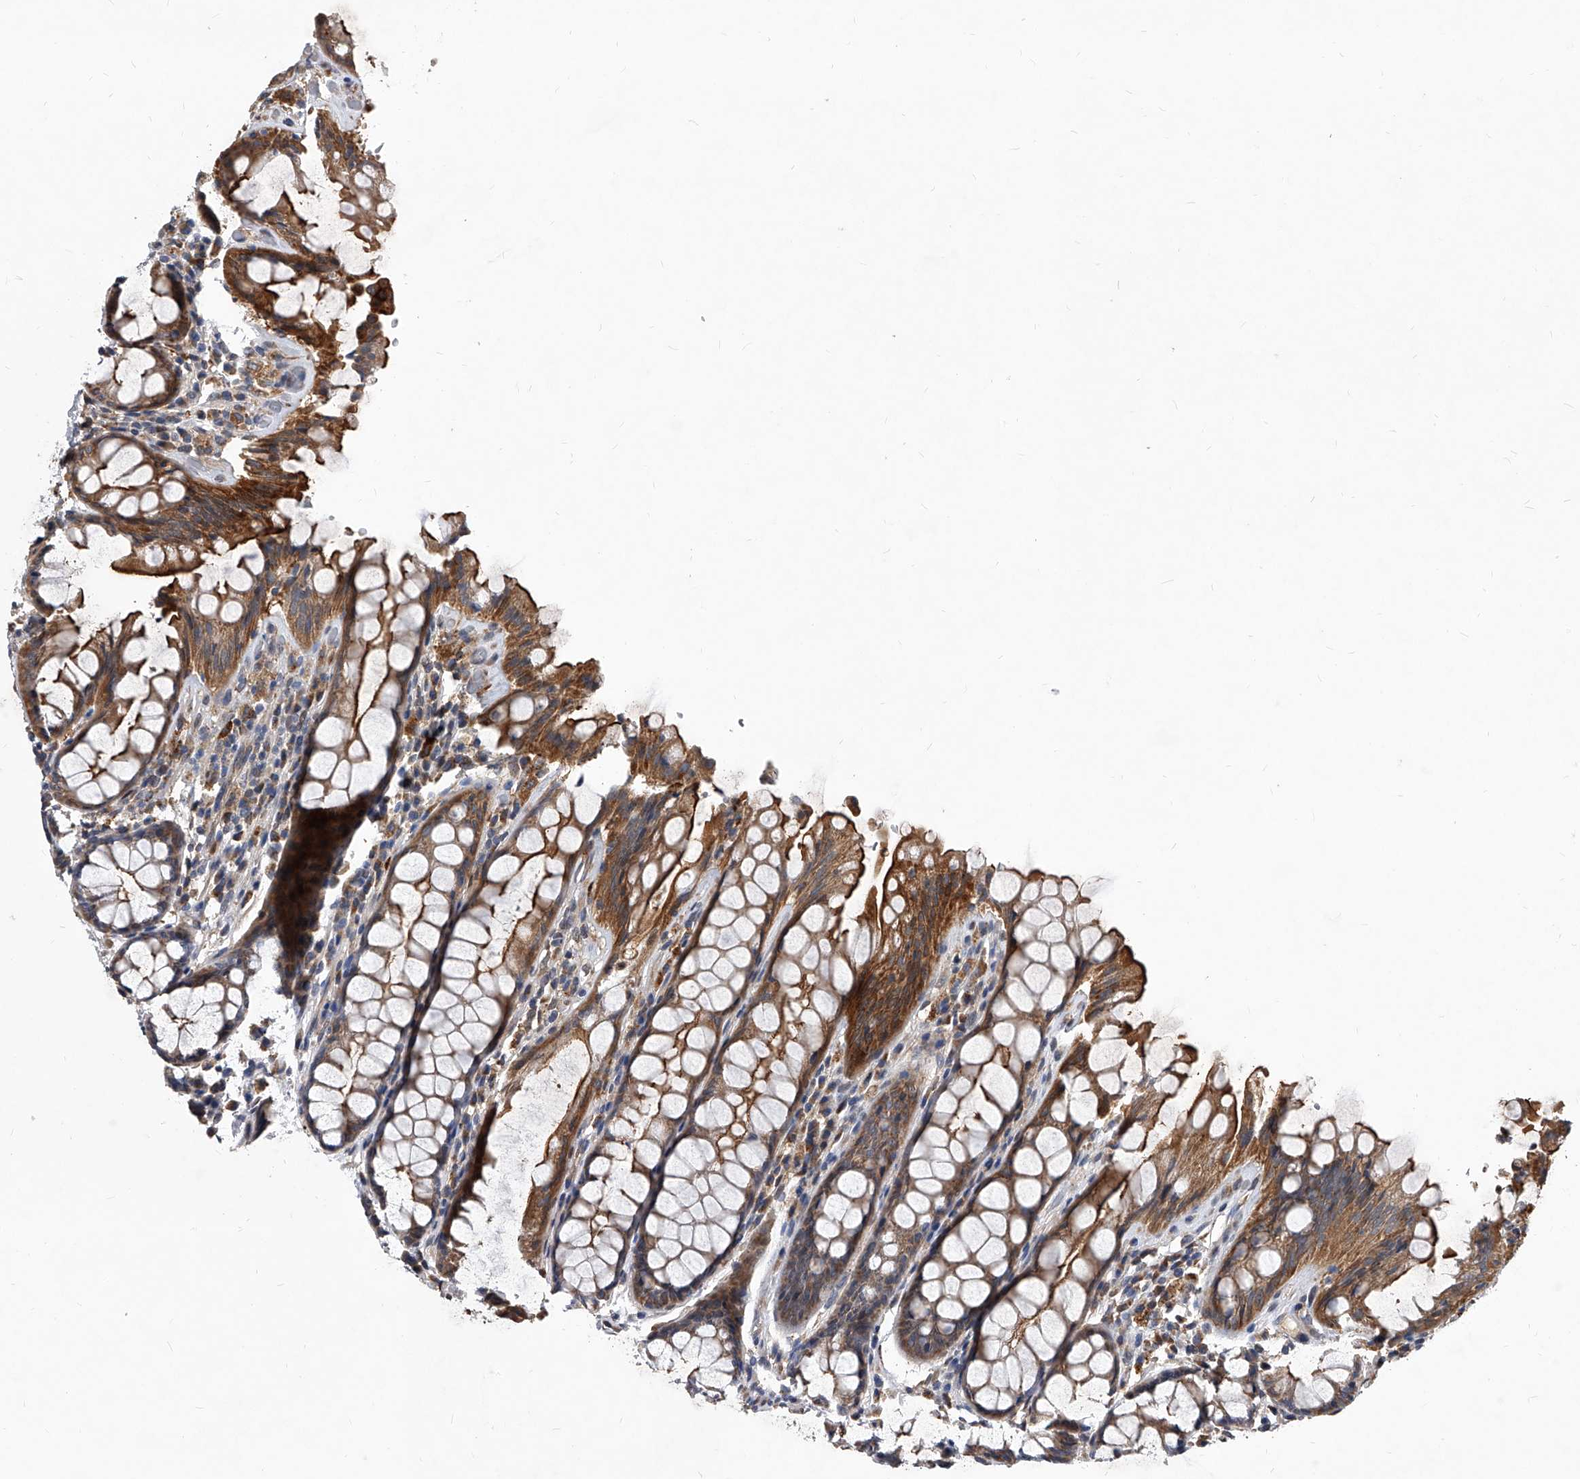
{"staining": {"intensity": "strong", "quantity": ">75%", "location": "cytoplasmic/membranous"}, "tissue": "rectum", "cell_type": "Glandular cells", "image_type": "normal", "snomed": [{"axis": "morphology", "description": "Normal tissue, NOS"}, {"axis": "topography", "description": "Rectum"}], "caption": "Rectum stained for a protein (brown) displays strong cytoplasmic/membranous positive positivity in approximately >75% of glandular cells.", "gene": "SOBP", "patient": {"sex": "male", "age": 64}}